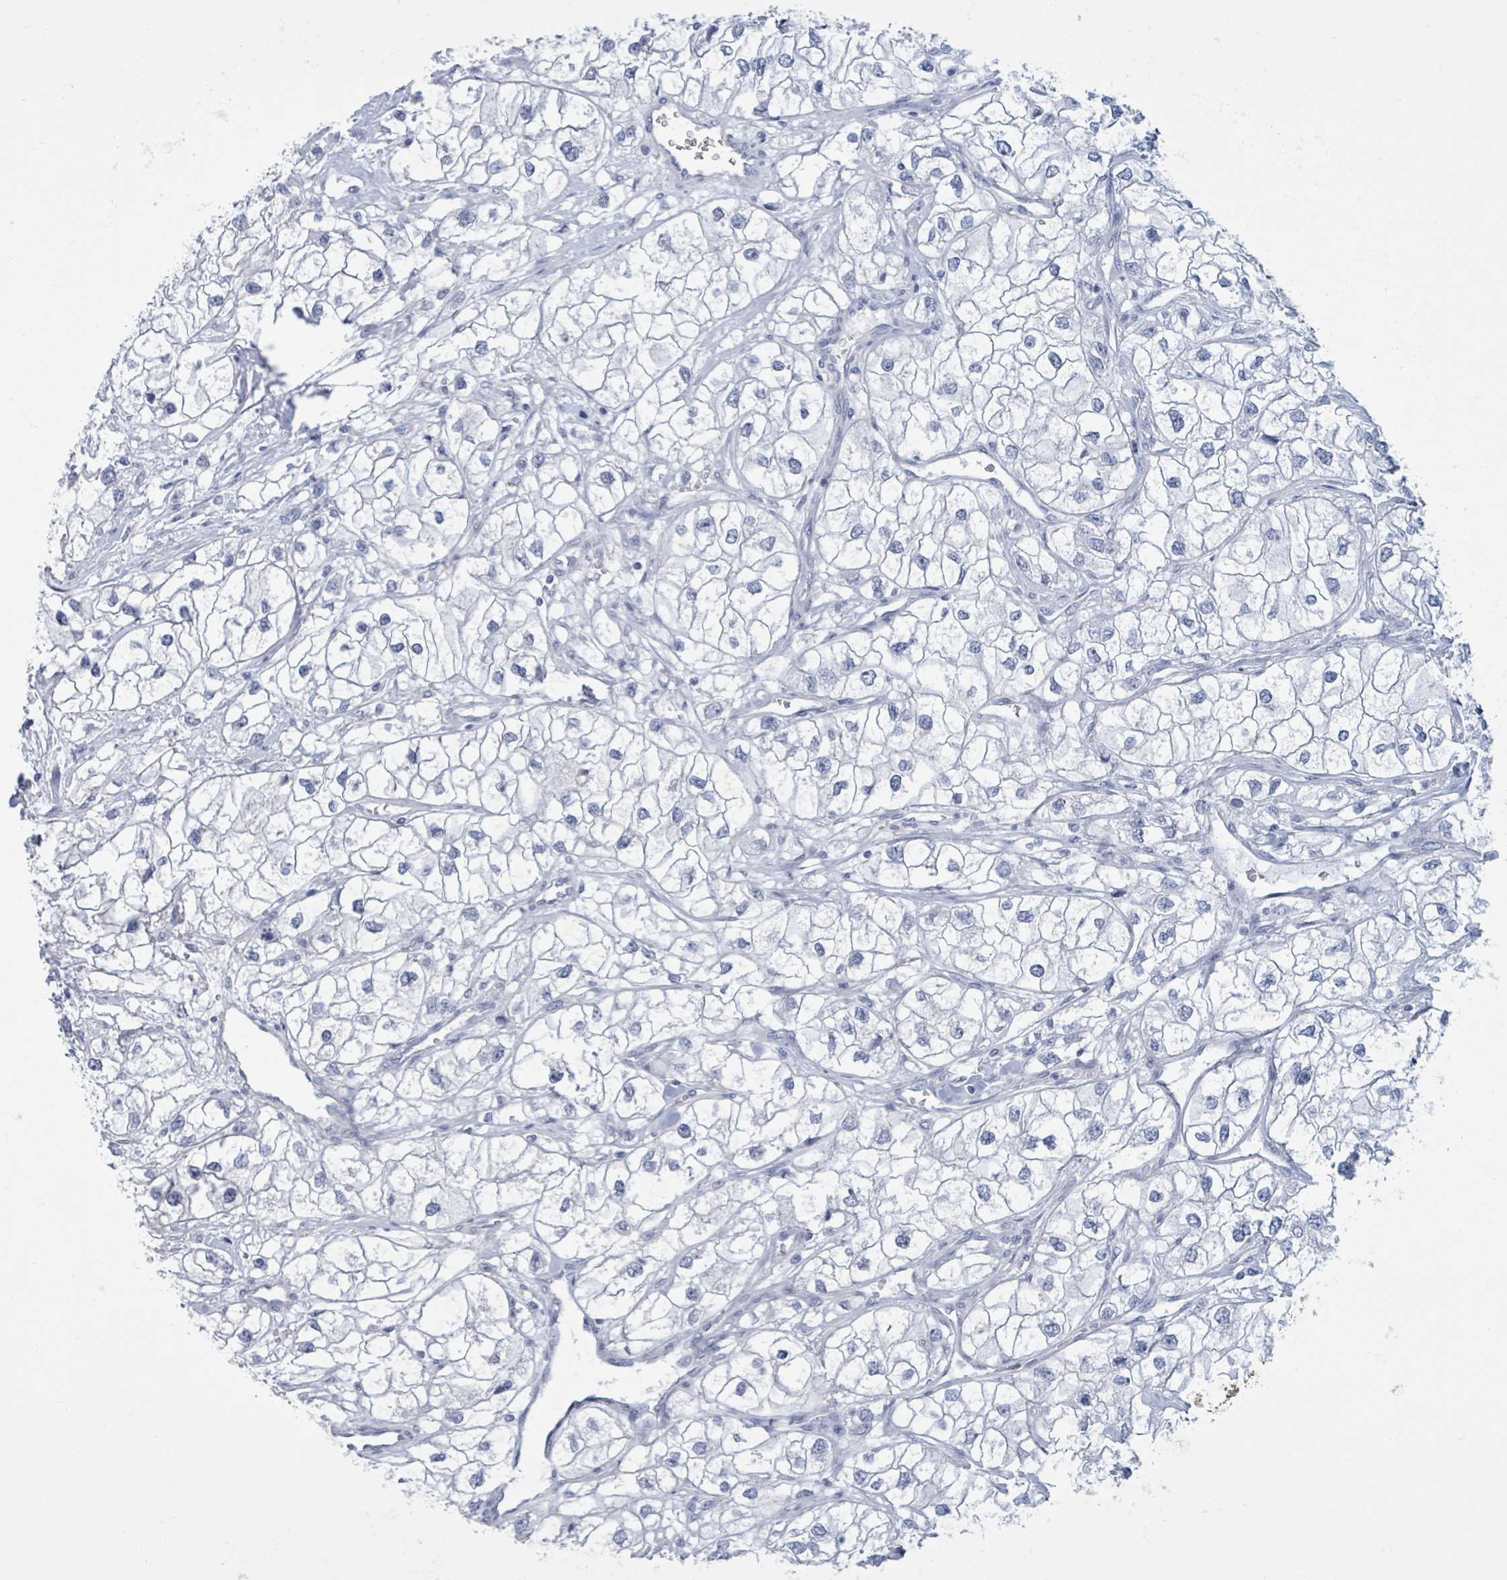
{"staining": {"intensity": "negative", "quantity": "none", "location": "none"}, "tissue": "renal cancer", "cell_type": "Tumor cells", "image_type": "cancer", "snomed": [{"axis": "morphology", "description": "Adenocarcinoma, NOS"}, {"axis": "topography", "description": "Kidney"}], "caption": "DAB (3,3'-diaminobenzidine) immunohistochemical staining of adenocarcinoma (renal) reveals no significant positivity in tumor cells.", "gene": "CT45A5", "patient": {"sex": "male", "age": 59}}